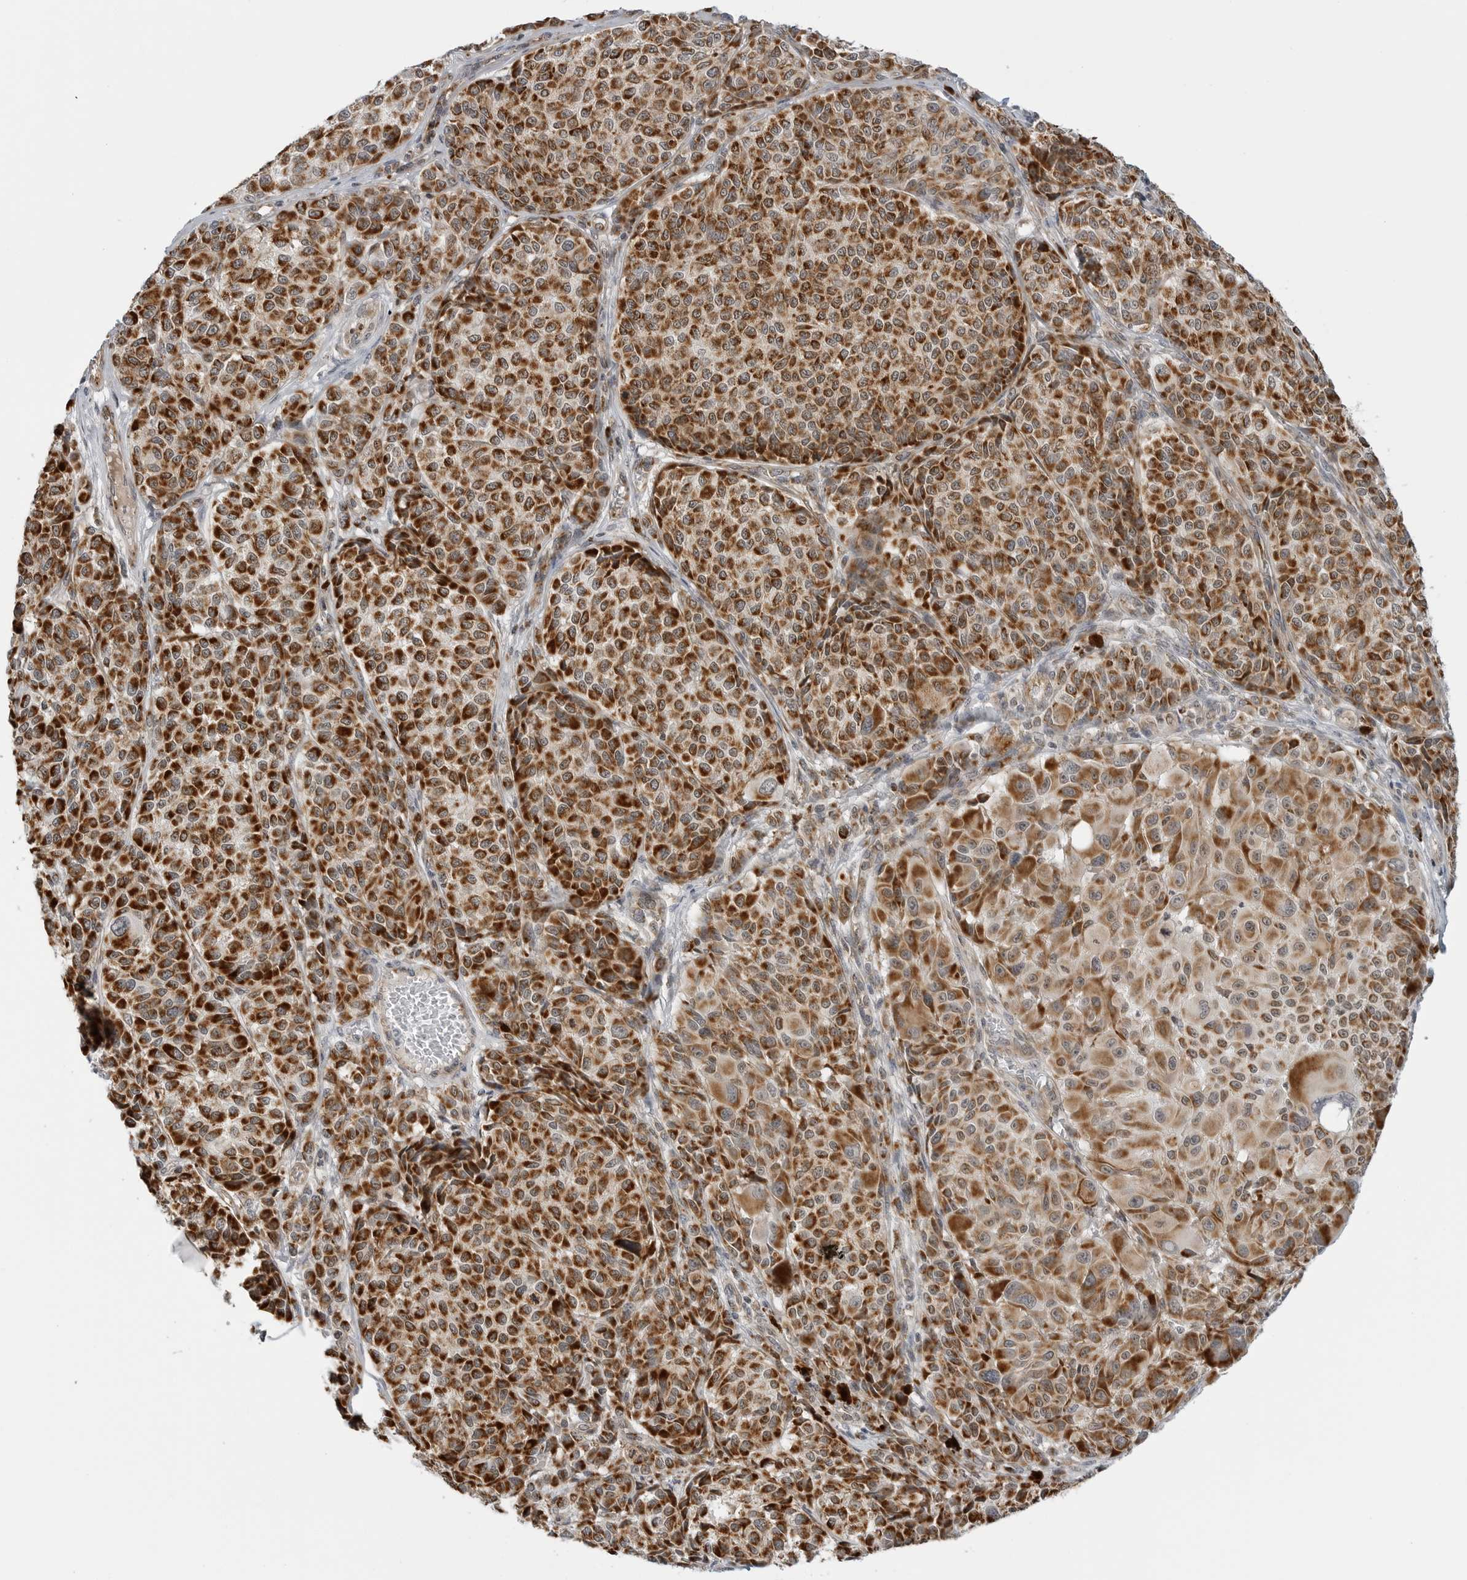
{"staining": {"intensity": "strong", "quantity": ">75%", "location": "cytoplasmic/membranous"}, "tissue": "melanoma", "cell_type": "Tumor cells", "image_type": "cancer", "snomed": [{"axis": "morphology", "description": "Malignant melanoma, NOS"}, {"axis": "topography", "description": "Skin"}], "caption": "Protein staining of melanoma tissue displays strong cytoplasmic/membranous staining in about >75% of tumor cells.", "gene": "PEX2", "patient": {"sex": "male", "age": 83}}